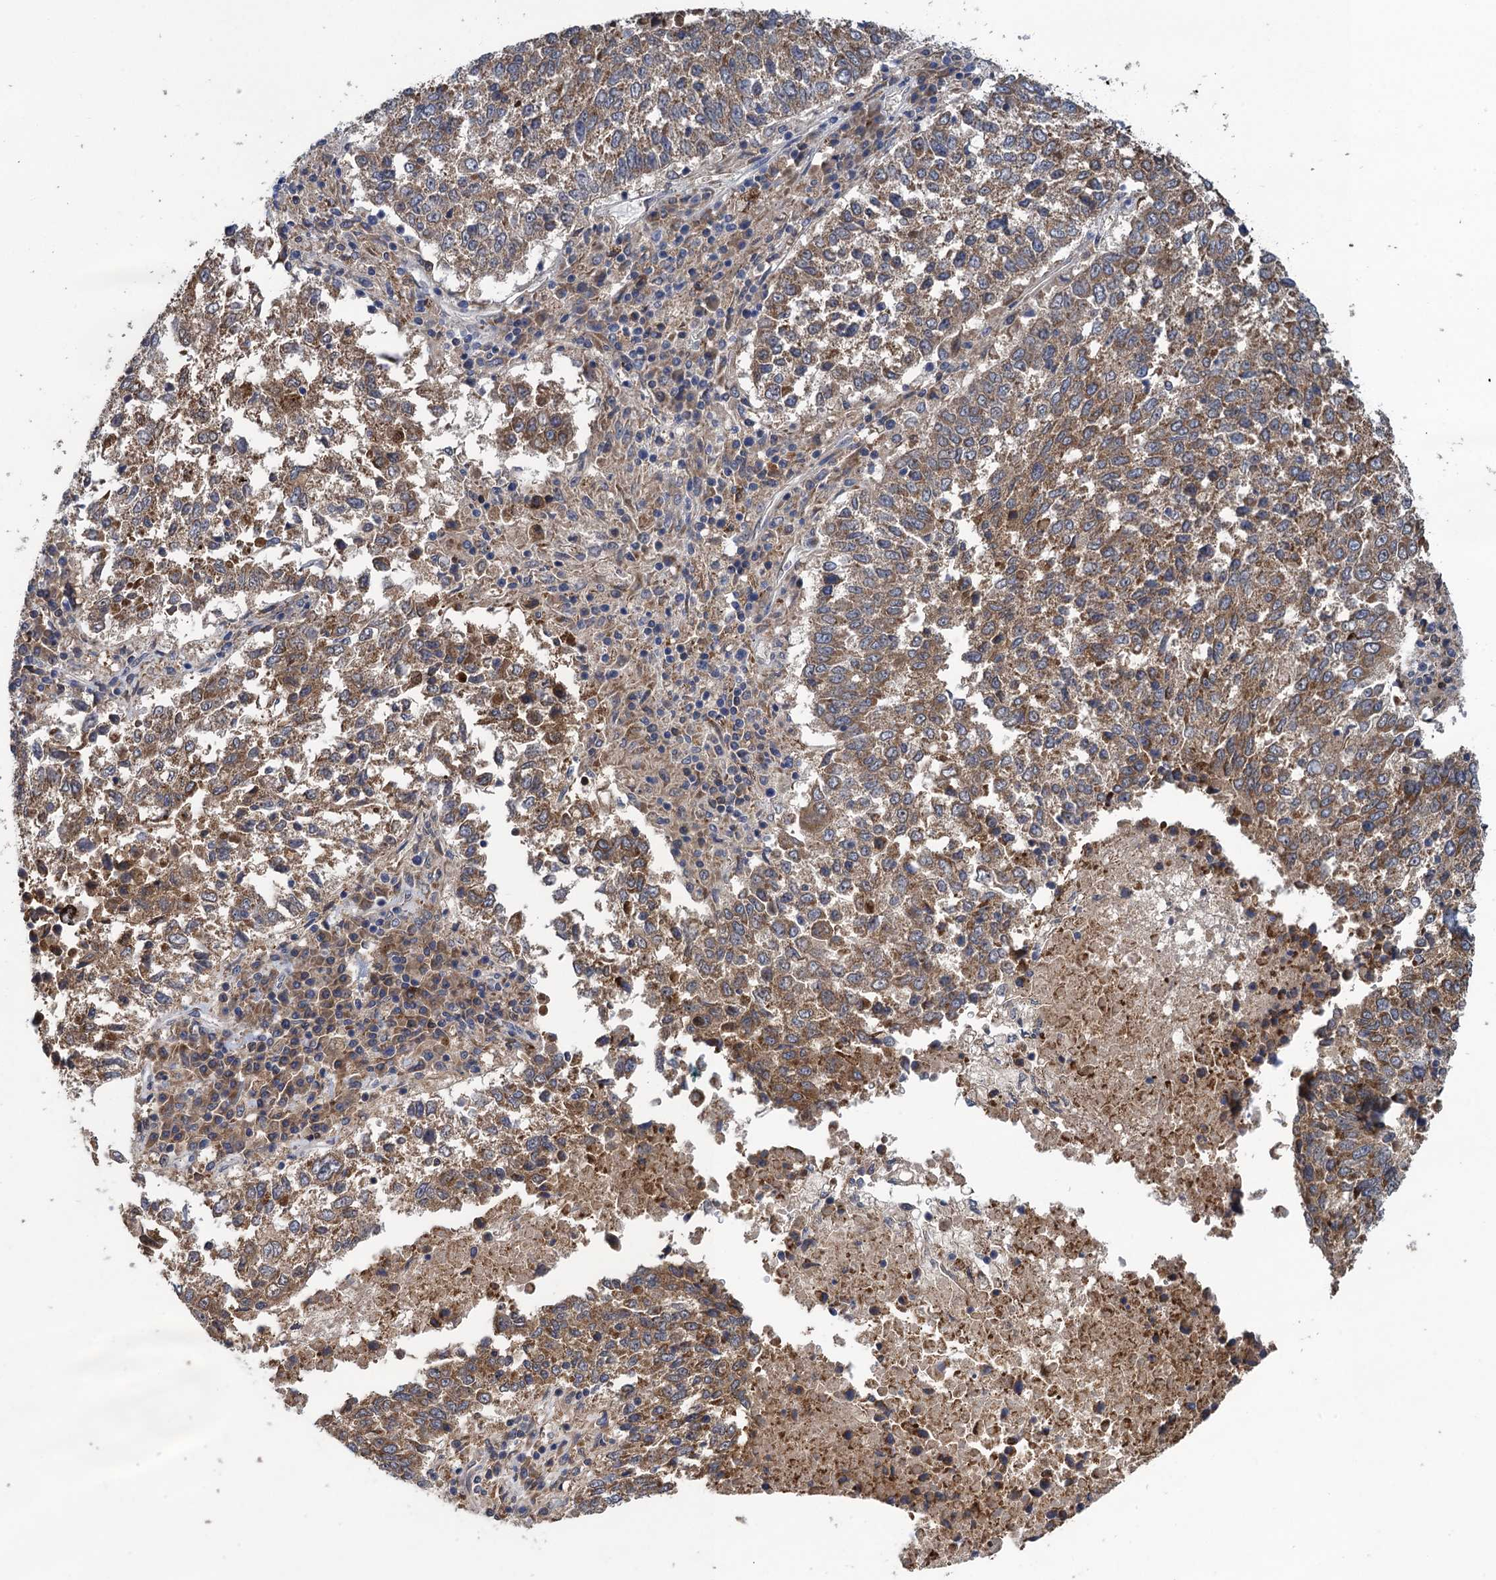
{"staining": {"intensity": "moderate", "quantity": ">75%", "location": "cytoplasmic/membranous"}, "tissue": "lung cancer", "cell_type": "Tumor cells", "image_type": "cancer", "snomed": [{"axis": "morphology", "description": "Squamous cell carcinoma, NOS"}, {"axis": "topography", "description": "Lung"}], "caption": "Squamous cell carcinoma (lung) stained for a protein (brown) displays moderate cytoplasmic/membranous positive expression in approximately >75% of tumor cells.", "gene": "CNTN5", "patient": {"sex": "male", "age": 73}}